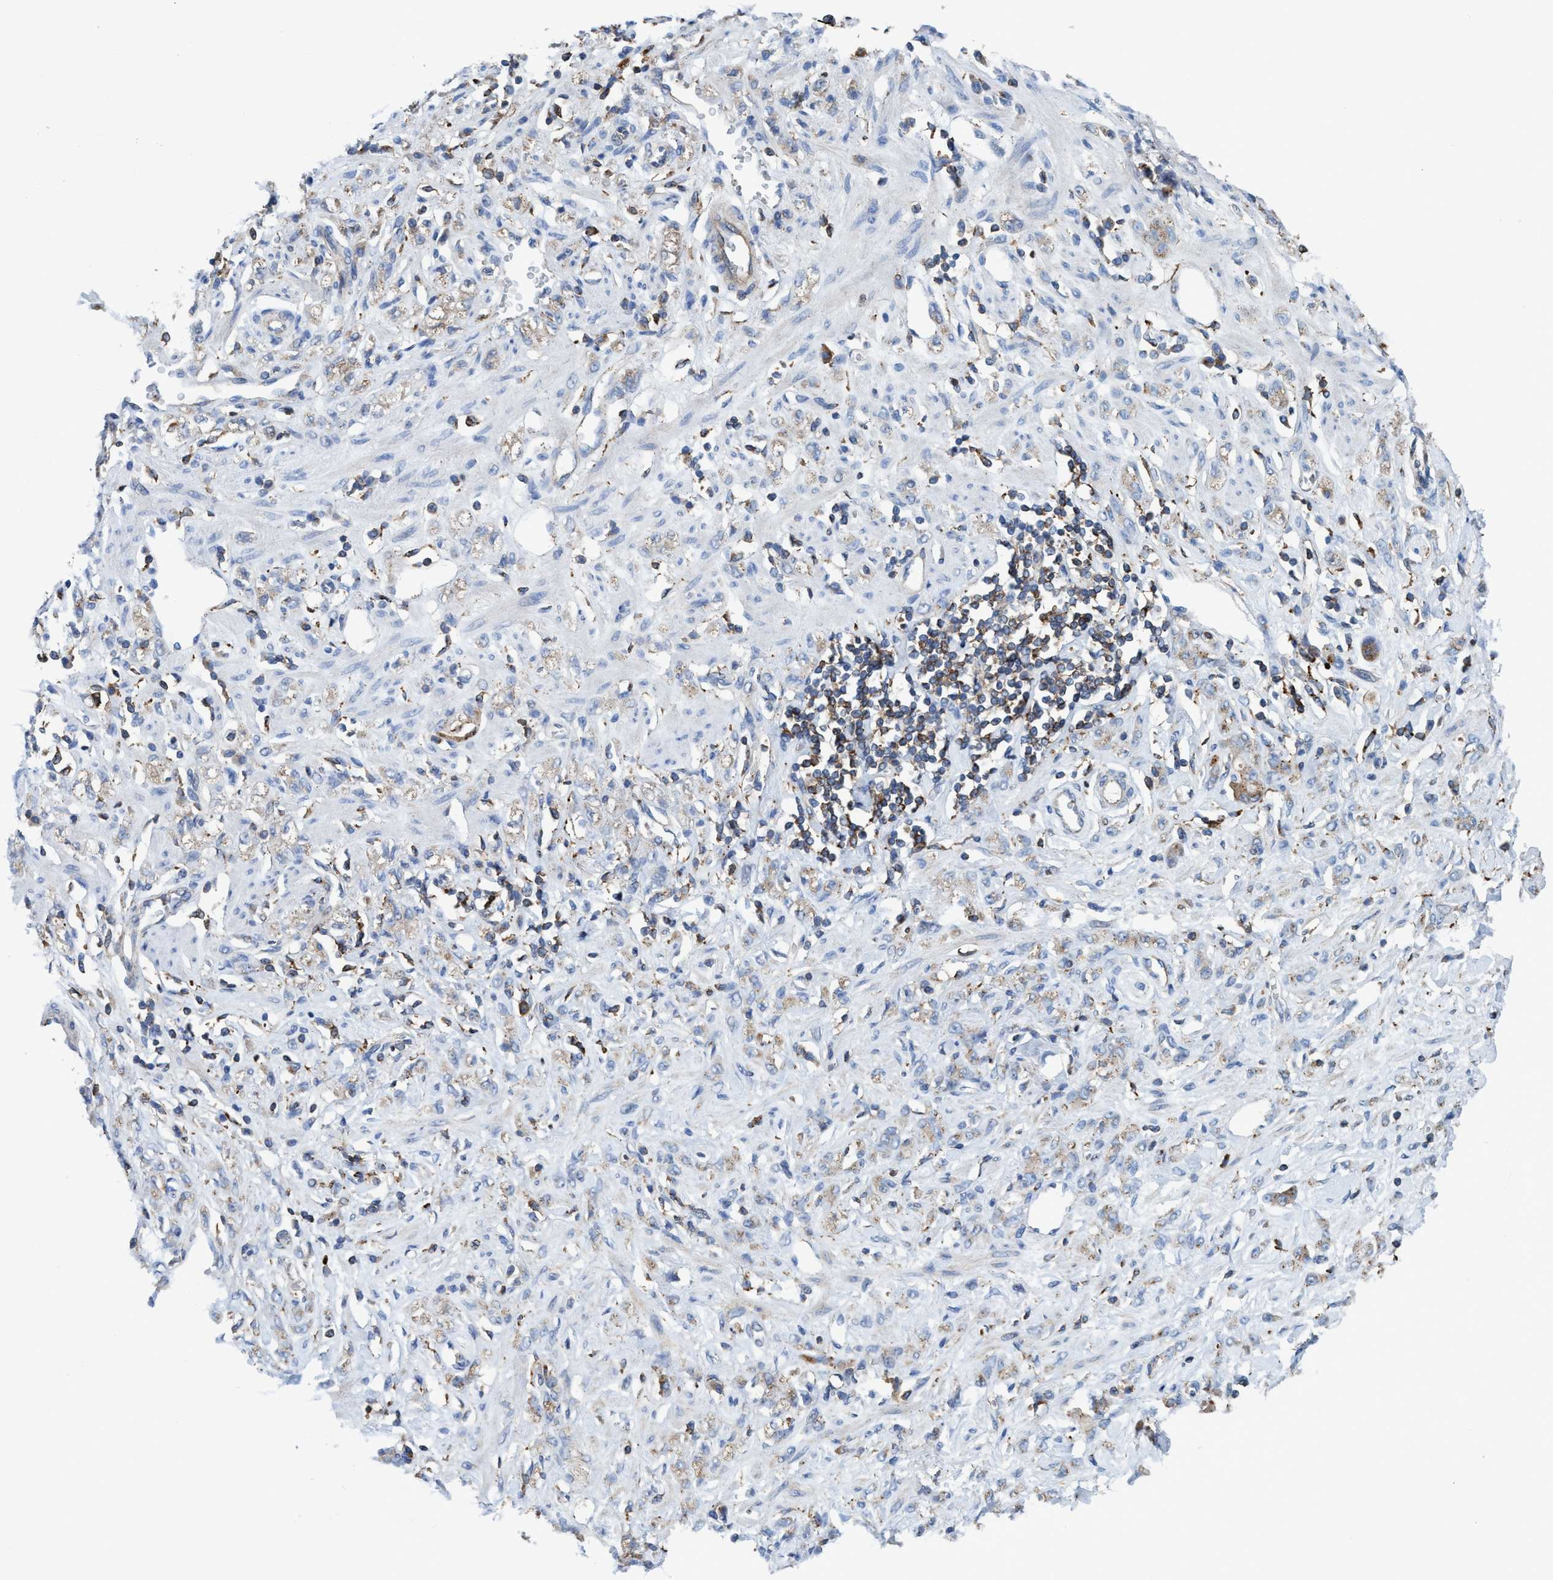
{"staining": {"intensity": "weak", "quantity": "25%-75%", "location": "cytoplasmic/membranous"}, "tissue": "stomach cancer", "cell_type": "Tumor cells", "image_type": "cancer", "snomed": [{"axis": "morphology", "description": "Normal tissue, NOS"}, {"axis": "morphology", "description": "Adenocarcinoma, NOS"}, {"axis": "topography", "description": "Stomach"}], "caption": "Weak cytoplasmic/membranous staining is identified in about 25%-75% of tumor cells in stomach adenocarcinoma.", "gene": "TRIM65", "patient": {"sex": "male", "age": 82}}